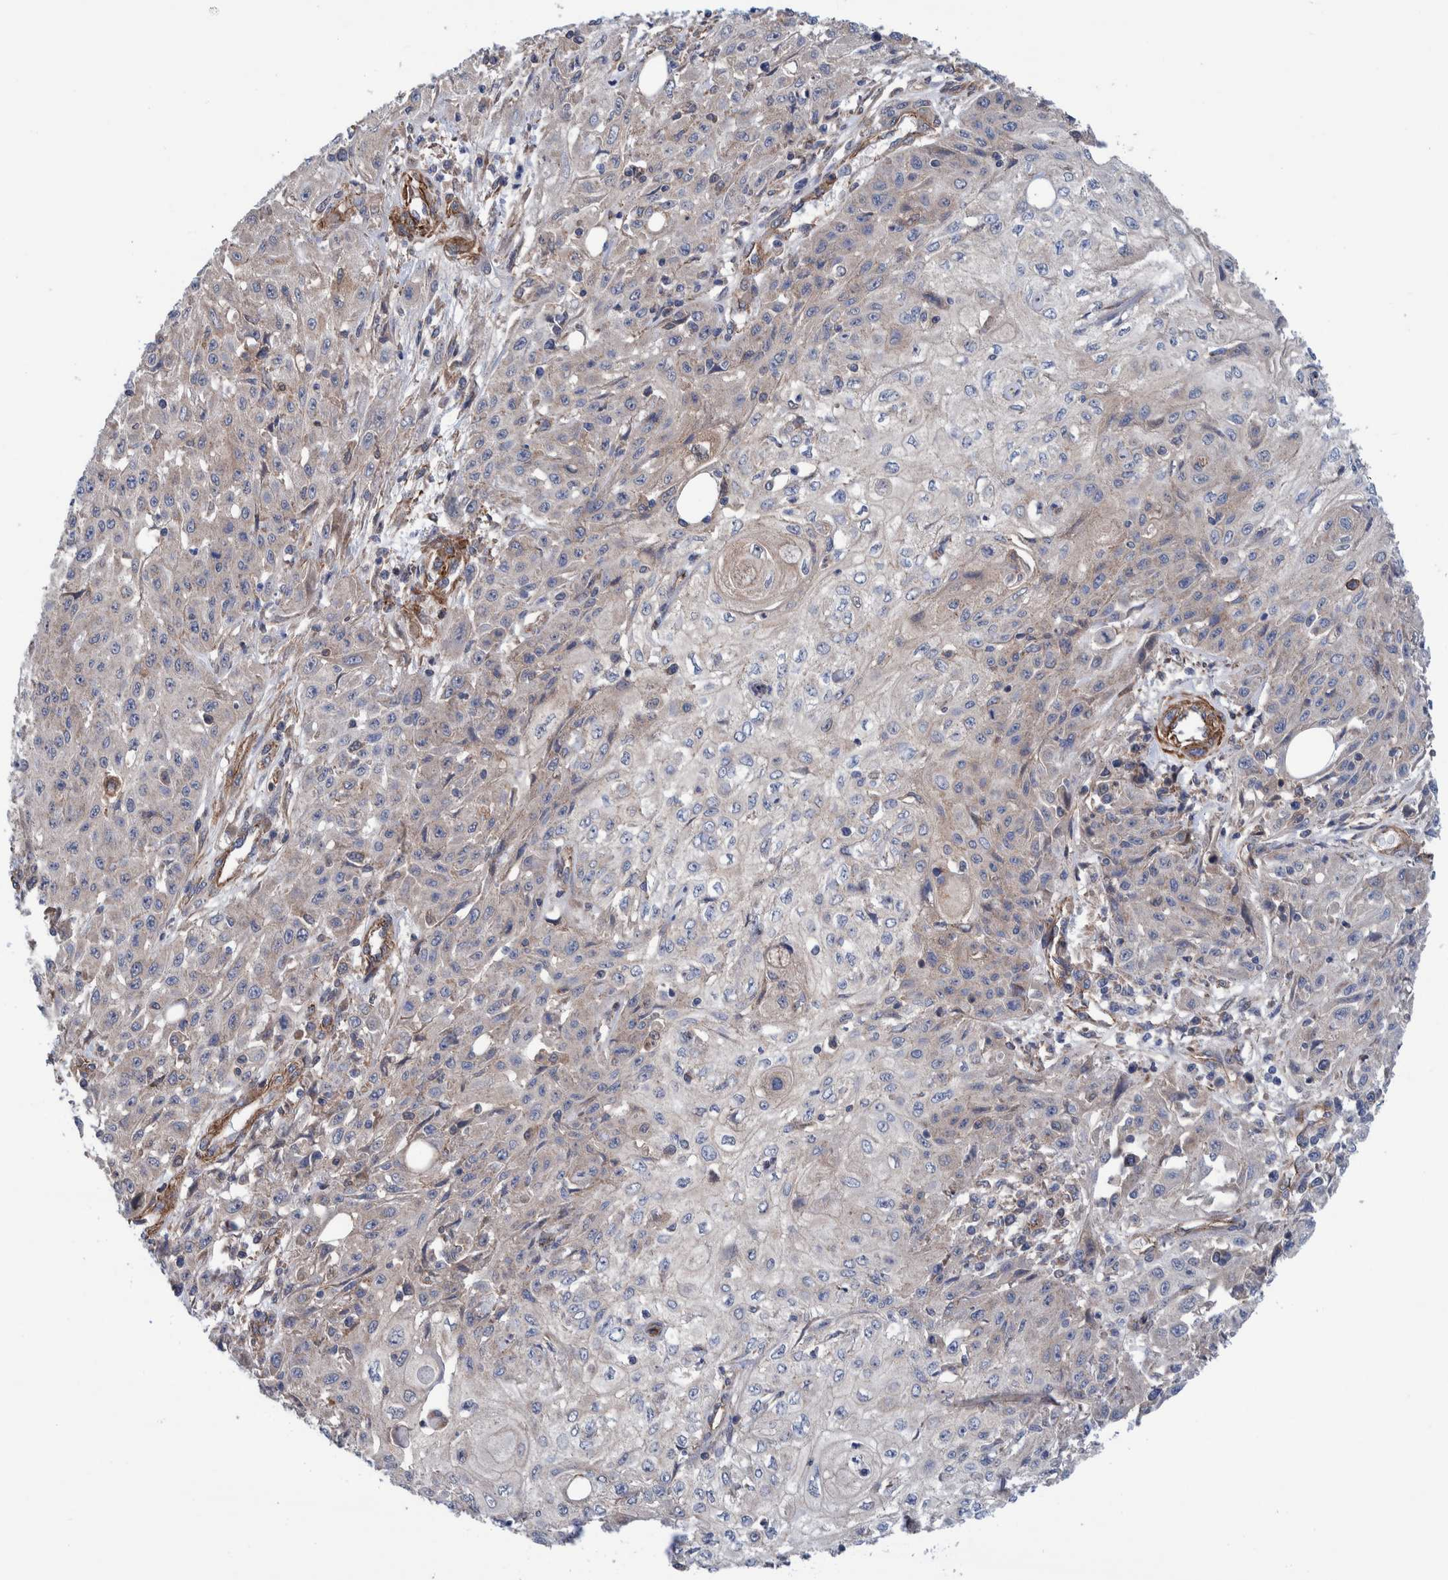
{"staining": {"intensity": "weak", "quantity": "<25%", "location": "cytoplasmic/membranous"}, "tissue": "skin cancer", "cell_type": "Tumor cells", "image_type": "cancer", "snomed": [{"axis": "morphology", "description": "Squamous cell carcinoma, NOS"}, {"axis": "morphology", "description": "Squamous cell carcinoma, metastatic, NOS"}, {"axis": "topography", "description": "Skin"}, {"axis": "topography", "description": "Lymph node"}], "caption": "IHC micrograph of skin squamous cell carcinoma stained for a protein (brown), which shows no expression in tumor cells. Brightfield microscopy of IHC stained with DAB (3,3'-diaminobenzidine) (brown) and hematoxylin (blue), captured at high magnification.", "gene": "SLC25A10", "patient": {"sex": "male", "age": 75}}